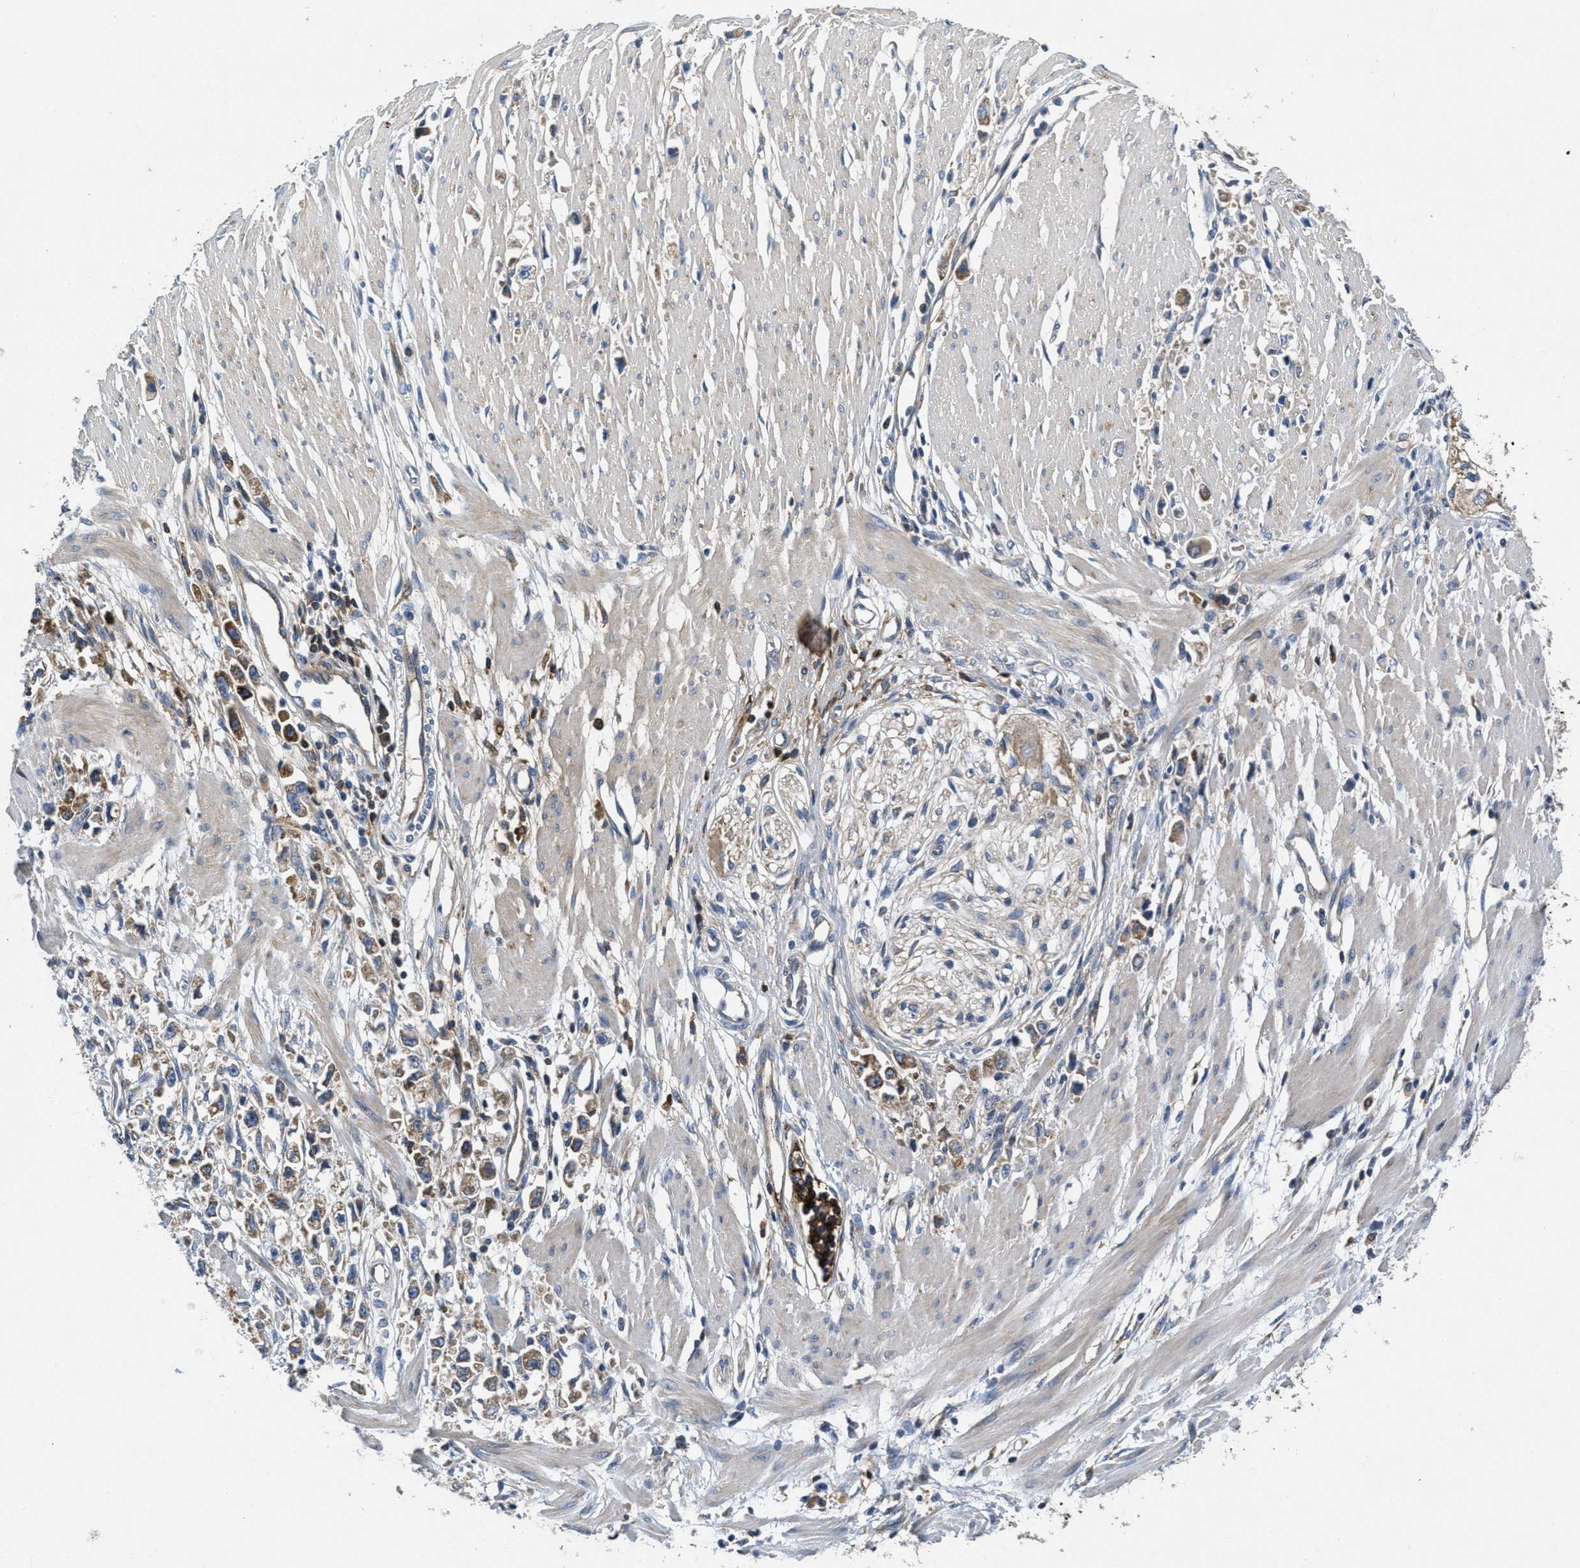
{"staining": {"intensity": "moderate", "quantity": "25%-75%", "location": "cytoplasmic/membranous"}, "tissue": "stomach cancer", "cell_type": "Tumor cells", "image_type": "cancer", "snomed": [{"axis": "morphology", "description": "Adenocarcinoma, NOS"}, {"axis": "topography", "description": "Stomach"}], "caption": "Brown immunohistochemical staining in stomach cancer shows moderate cytoplasmic/membranous staining in approximately 25%-75% of tumor cells.", "gene": "GALK1", "patient": {"sex": "female", "age": 59}}